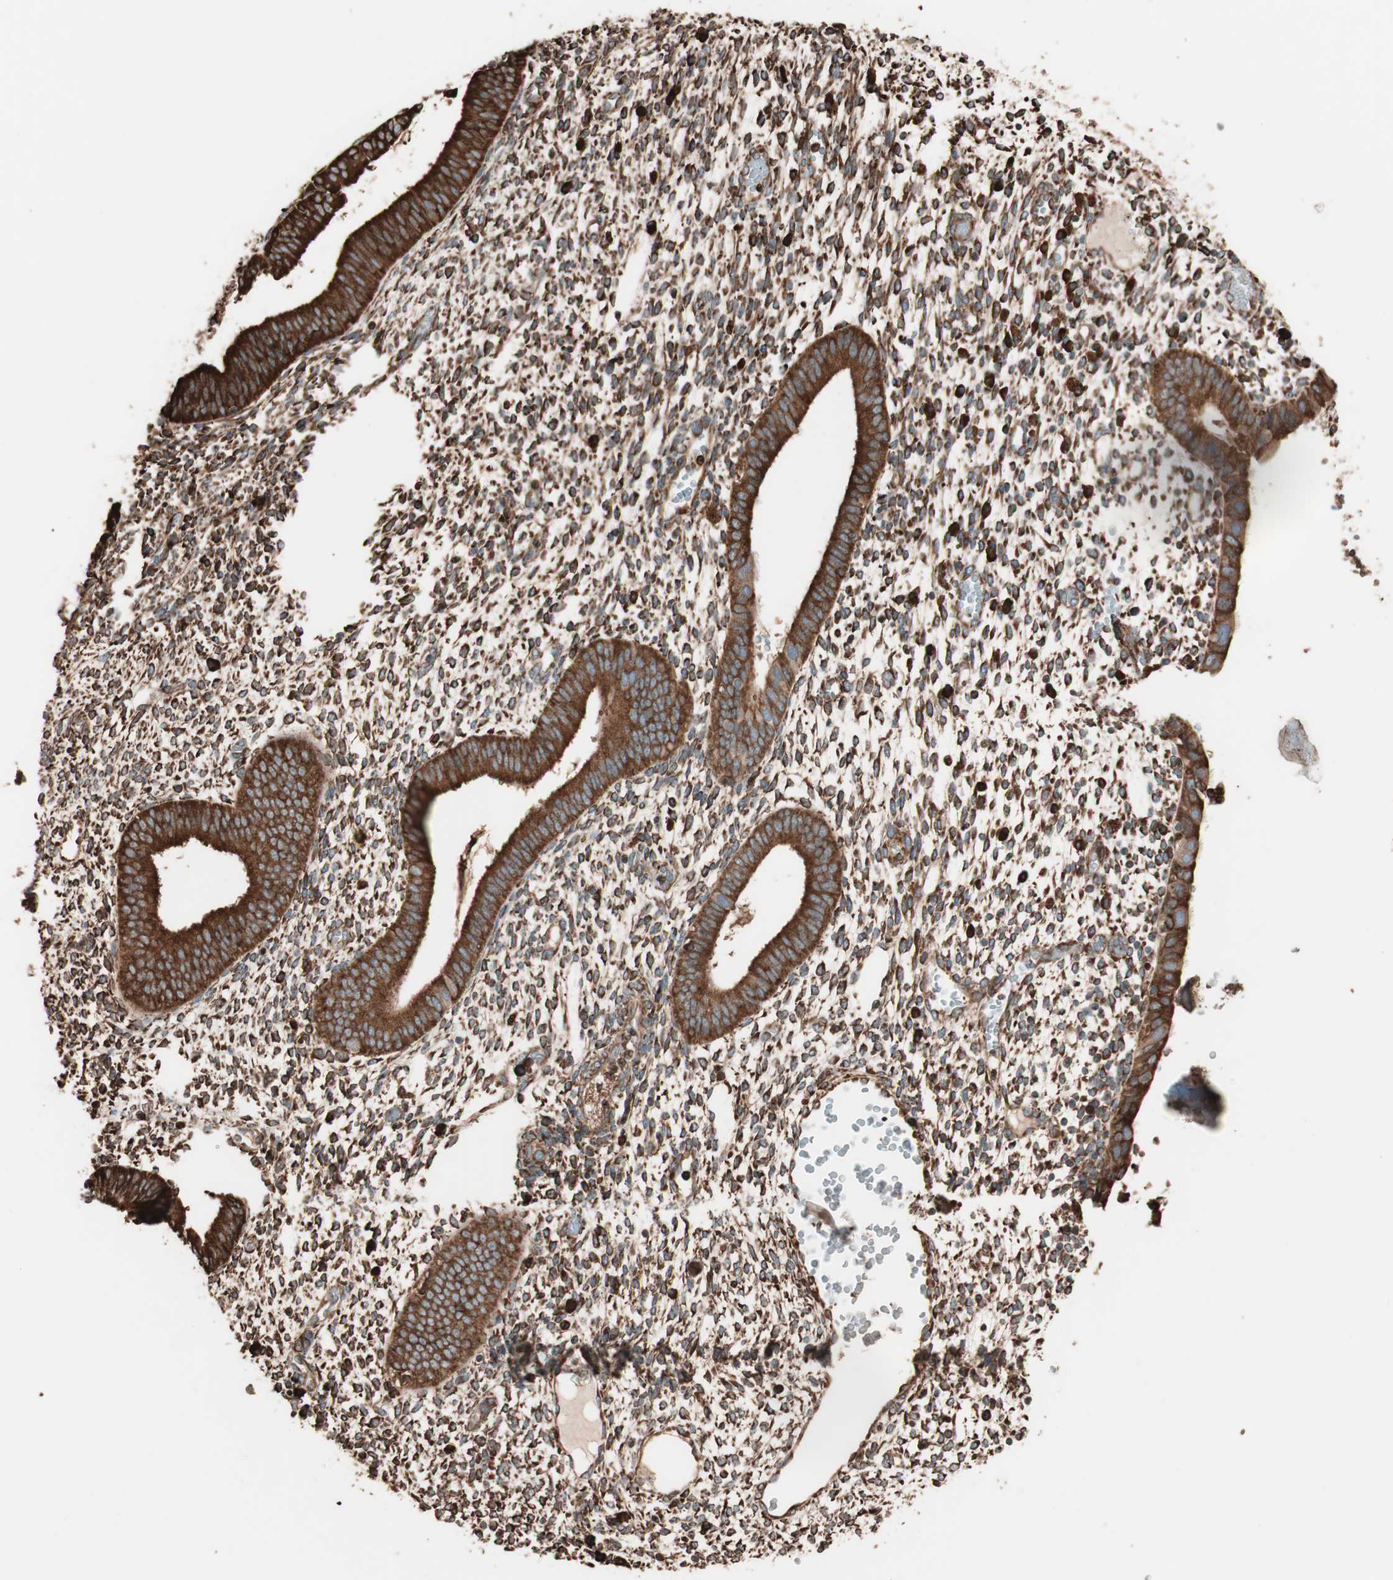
{"staining": {"intensity": "strong", "quantity": ">75%", "location": "cytoplasmic/membranous"}, "tissue": "endometrium", "cell_type": "Cells in endometrial stroma", "image_type": "normal", "snomed": [{"axis": "morphology", "description": "Normal tissue, NOS"}, {"axis": "topography", "description": "Endometrium"}], "caption": "Immunohistochemistry (DAB) staining of benign human endometrium displays strong cytoplasmic/membranous protein positivity in approximately >75% of cells in endometrial stroma.", "gene": "VEGFA", "patient": {"sex": "female", "age": 35}}